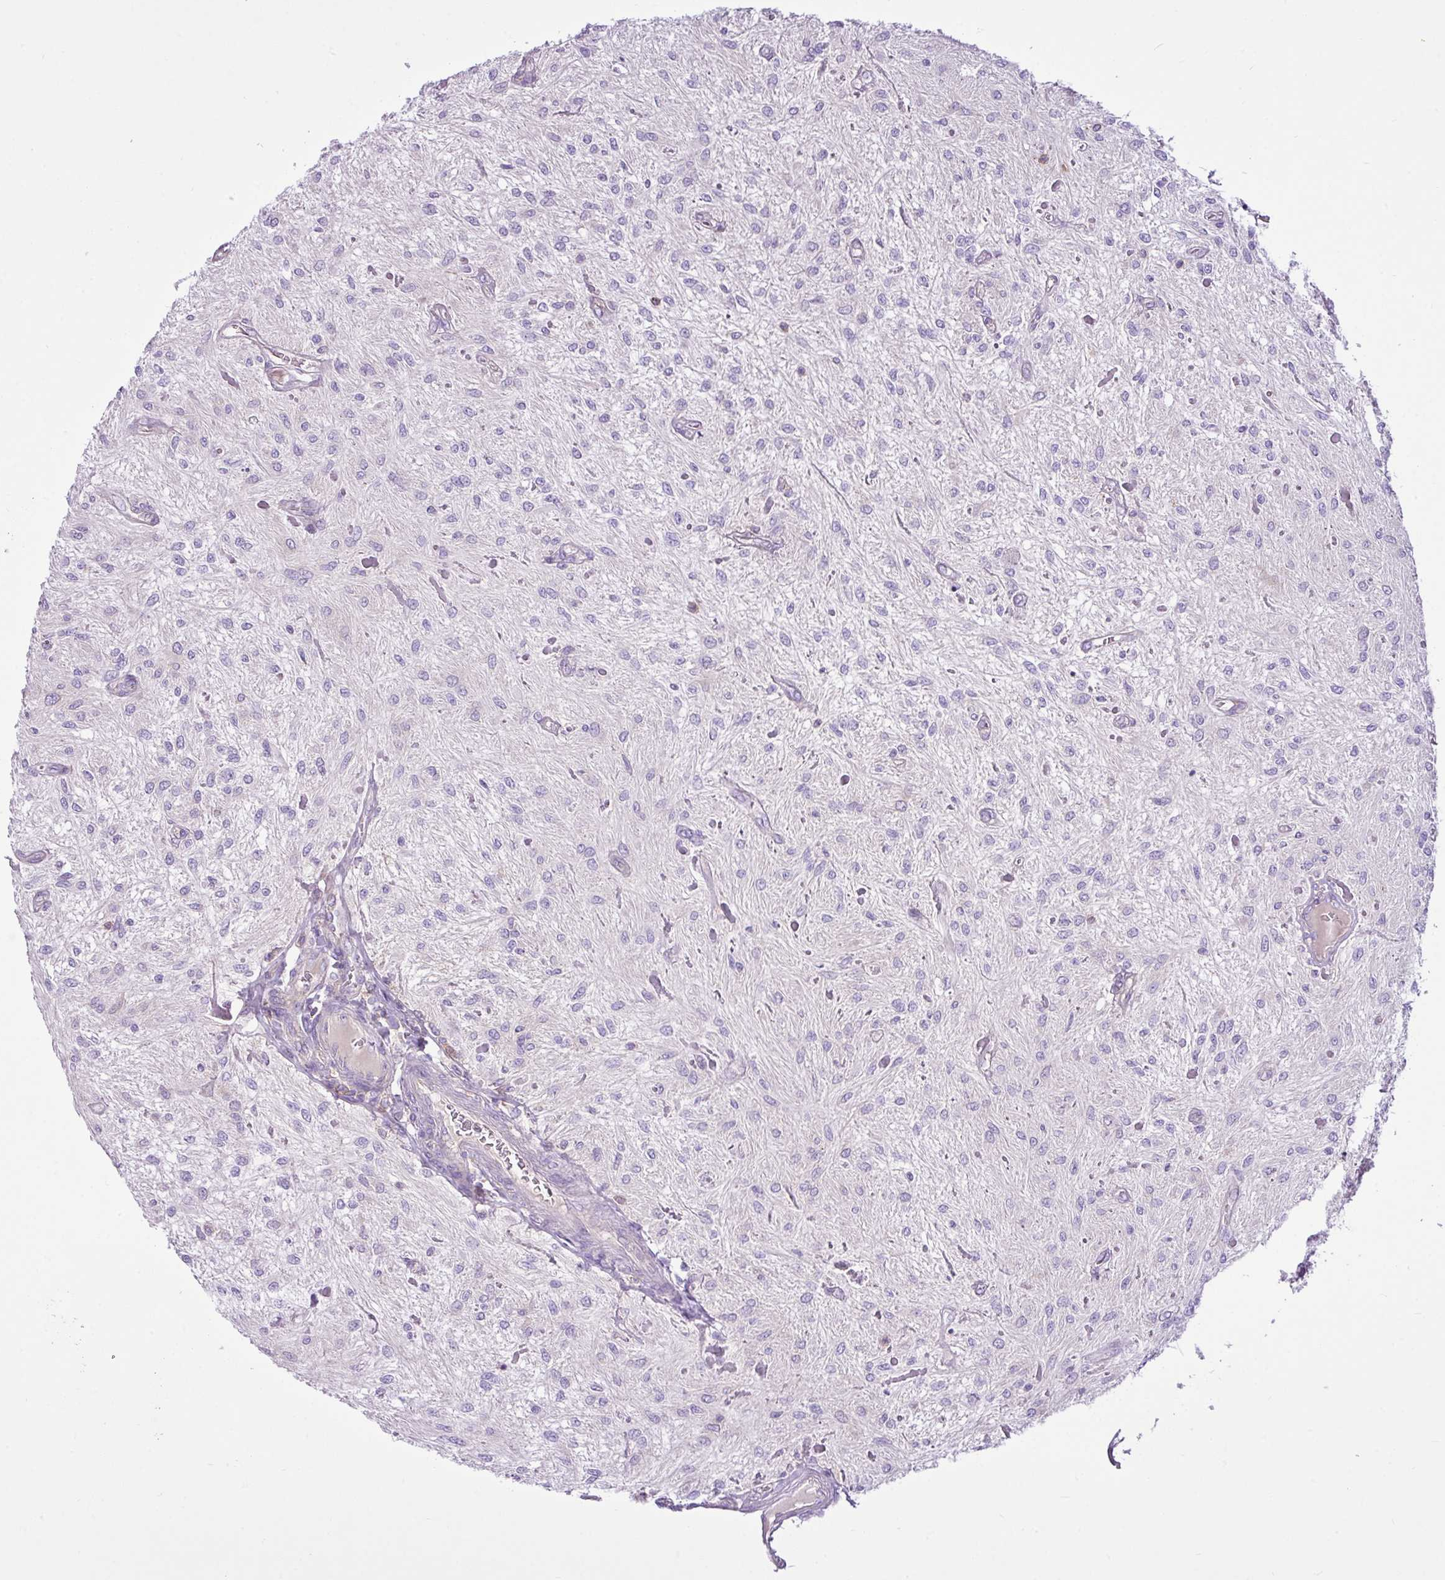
{"staining": {"intensity": "negative", "quantity": "none", "location": "none"}, "tissue": "glioma", "cell_type": "Tumor cells", "image_type": "cancer", "snomed": [{"axis": "morphology", "description": "Glioma, malignant, Low grade"}, {"axis": "topography", "description": "Cerebellum"}], "caption": "Image shows no protein staining in tumor cells of malignant glioma (low-grade) tissue. The staining is performed using DAB (3,3'-diaminobenzidine) brown chromogen with nuclei counter-stained in using hematoxylin.", "gene": "EME2", "patient": {"sex": "female", "age": 14}}